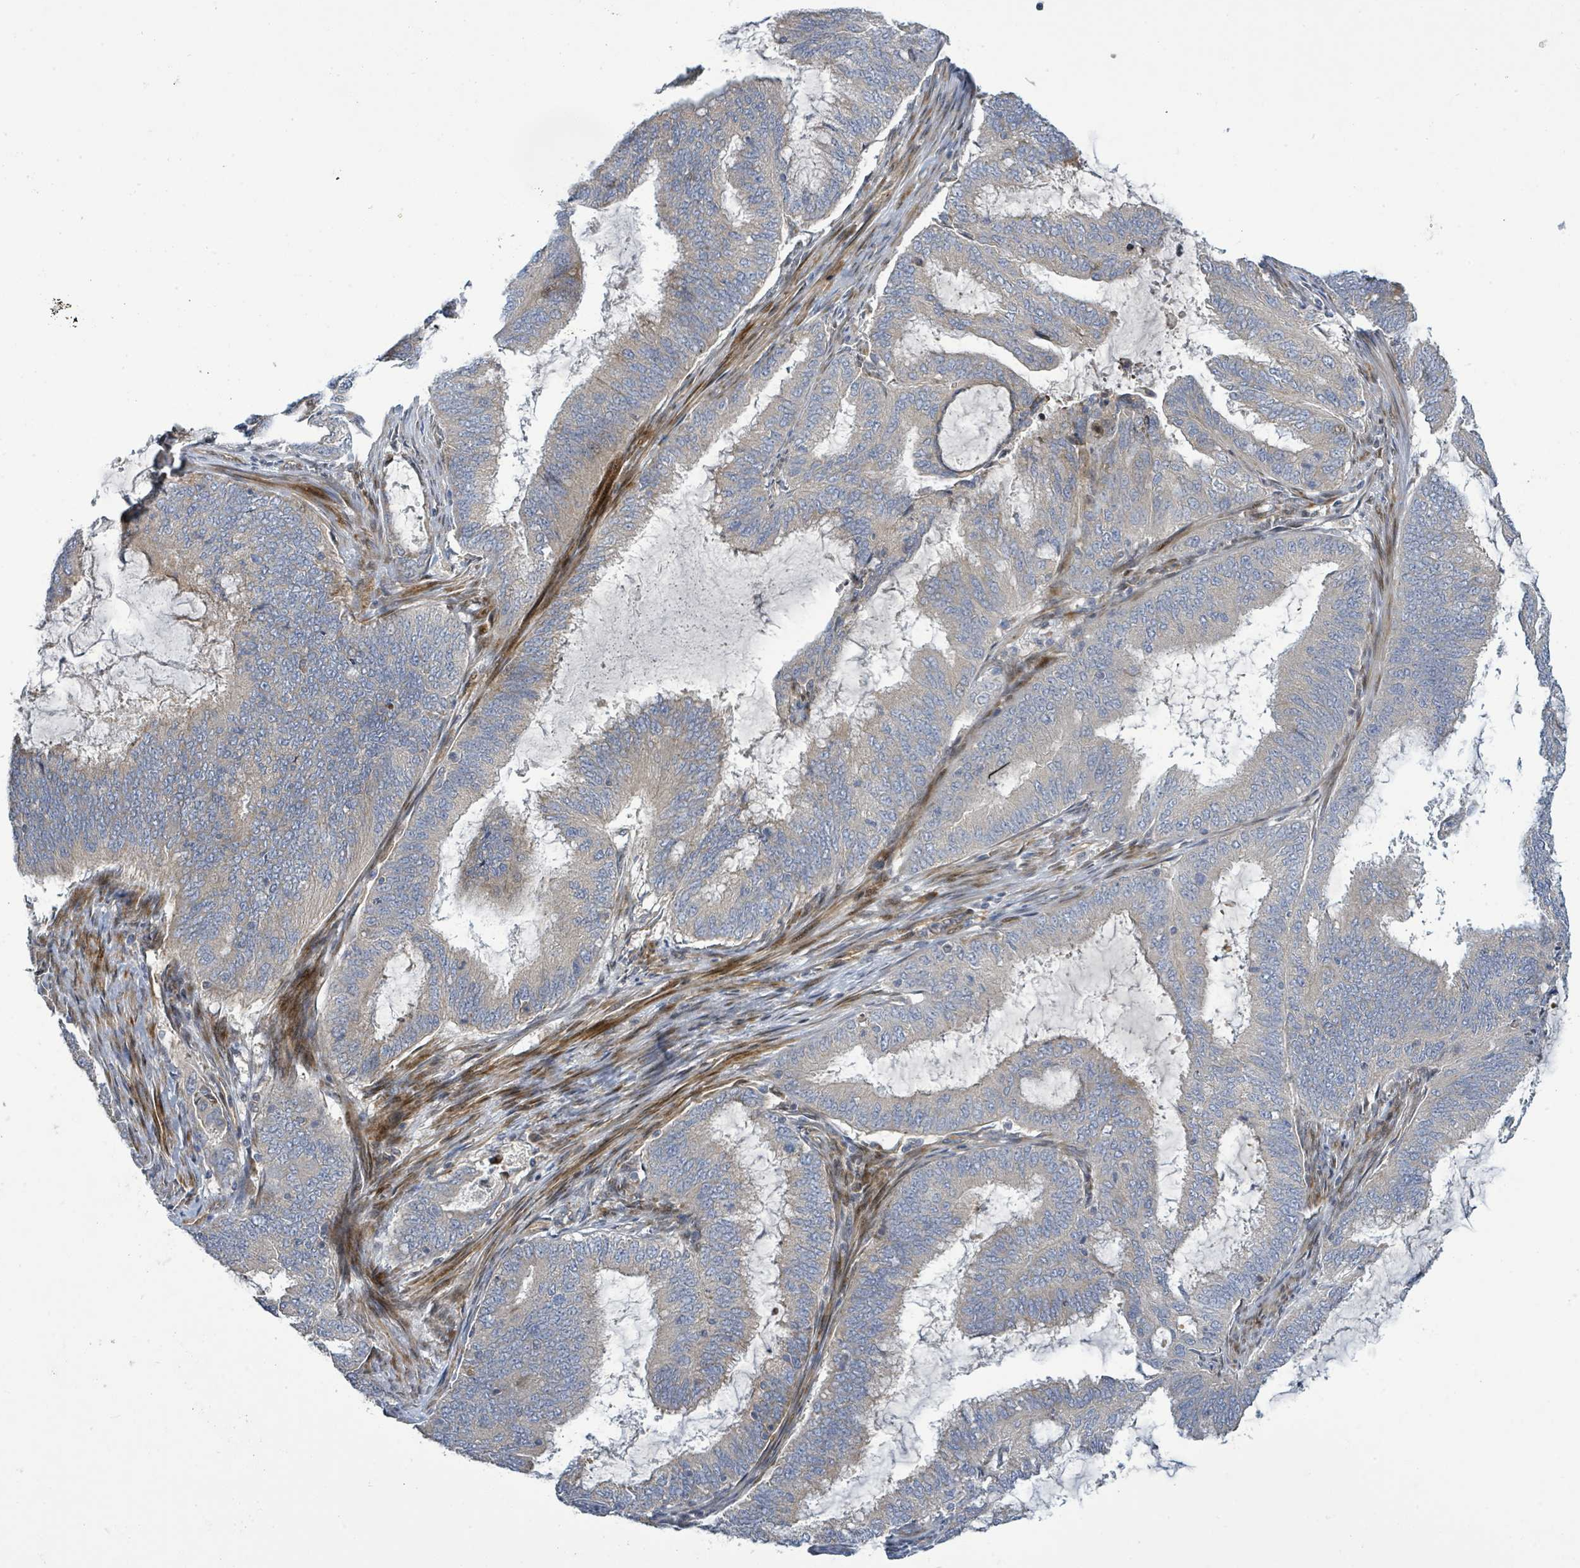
{"staining": {"intensity": "negative", "quantity": "none", "location": "none"}, "tissue": "endometrial cancer", "cell_type": "Tumor cells", "image_type": "cancer", "snomed": [{"axis": "morphology", "description": "Adenocarcinoma, NOS"}, {"axis": "topography", "description": "Endometrium"}], "caption": "This histopathology image is of endometrial cancer (adenocarcinoma) stained with IHC to label a protein in brown with the nuclei are counter-stained blue. There is no expression in tumor cells.", "gene": "CFAP210", "patient": {"sex": "female", "age": 51}}